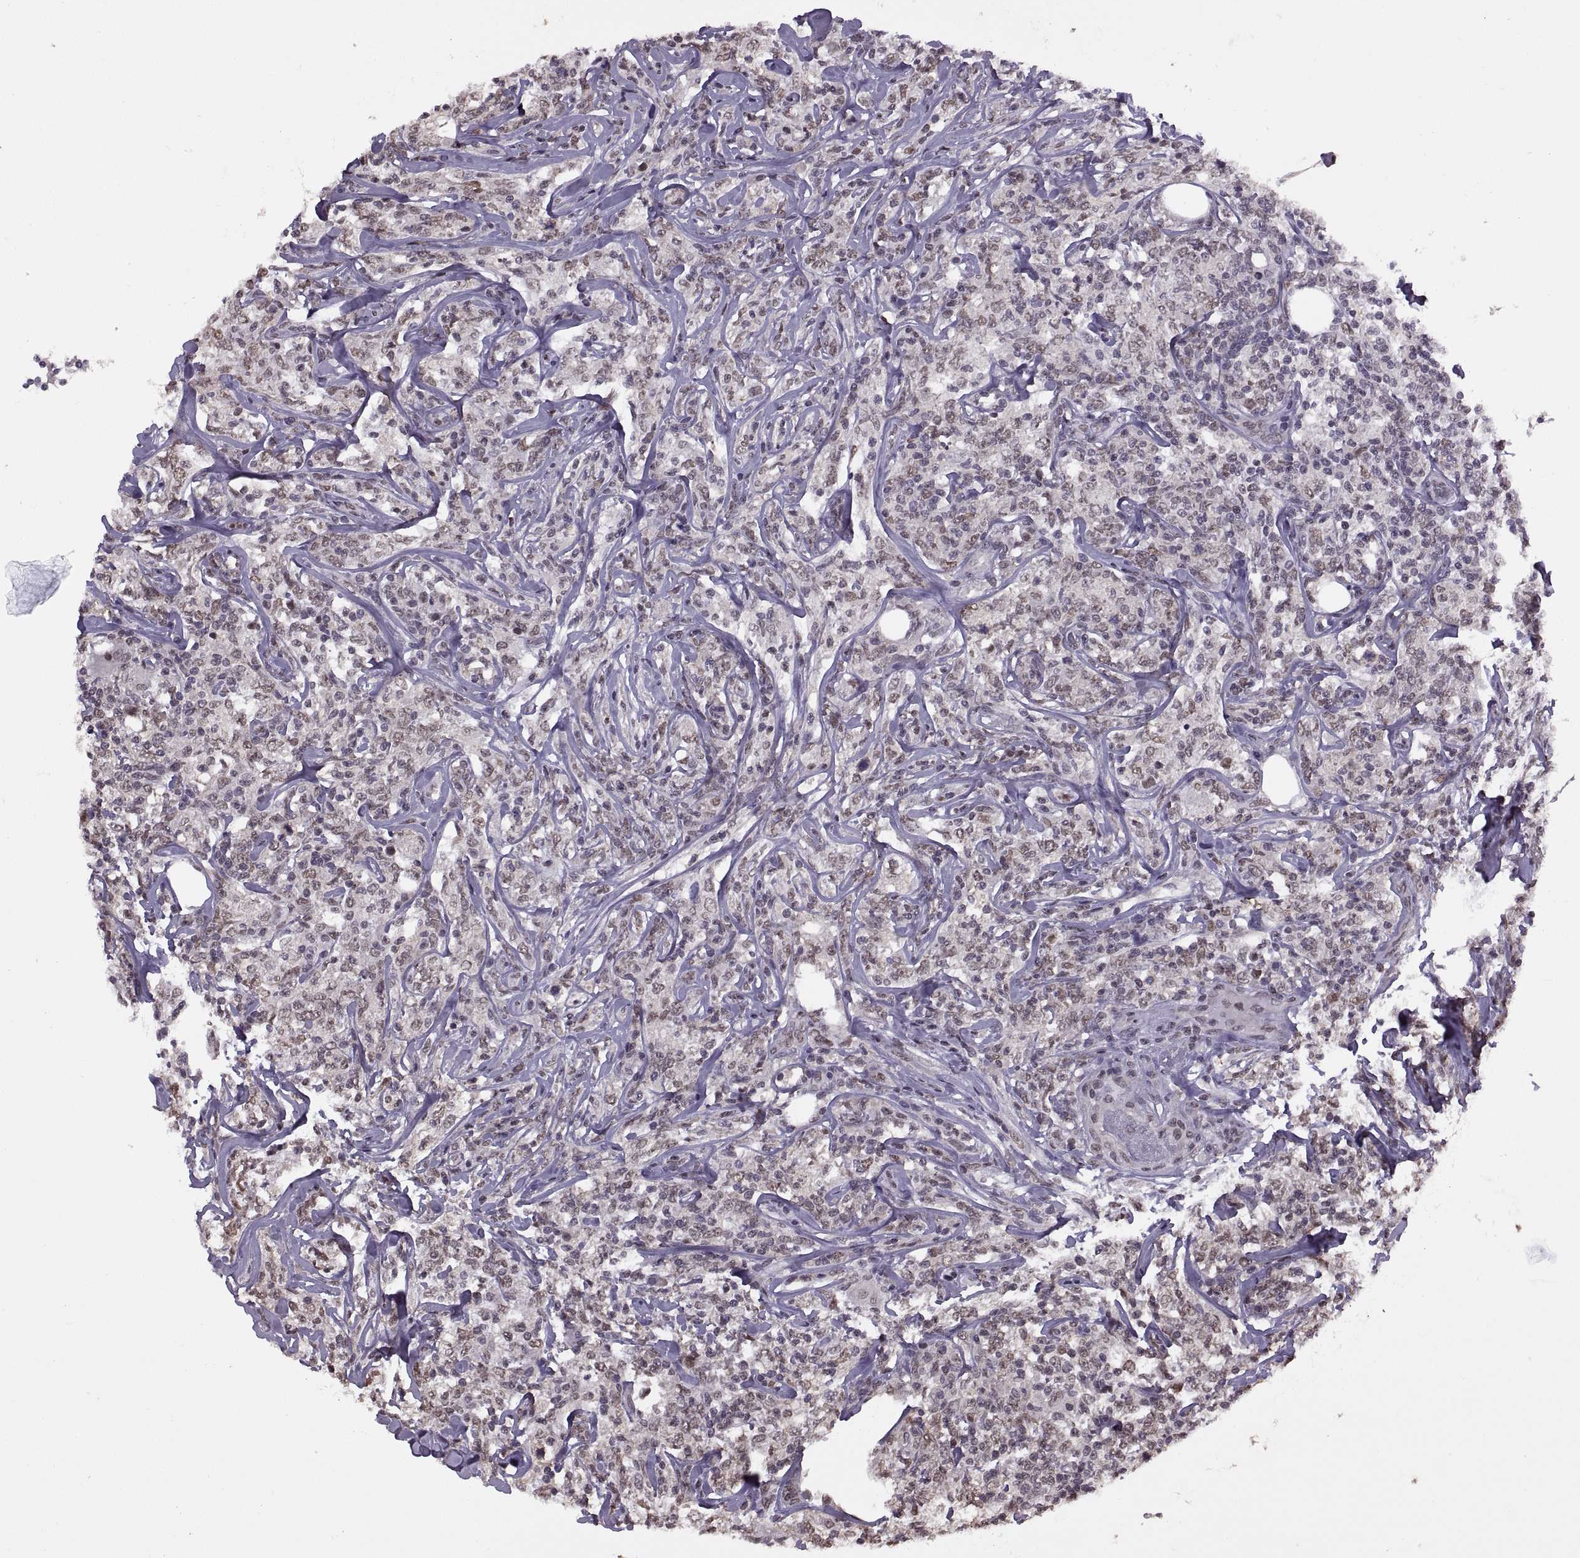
{"staining": {"intensity": "negative", "quantity": "none", "location": "none"}, "tissue": "lymphoma", "cell_type": "Tumor cells", "image_type": "cancer", "snomed": [{"axis": "morphology", "description": "Malignant lymphoma, non-Hodgkin's type, High grade"}, {"axis": "topography", "description": "Lymph node"}], "caption": "Image shows no protein positivity in tumor cells of lymphoma tissue.", "gene": "INTS3", "patient": {"sex": "female", "age": 84}}